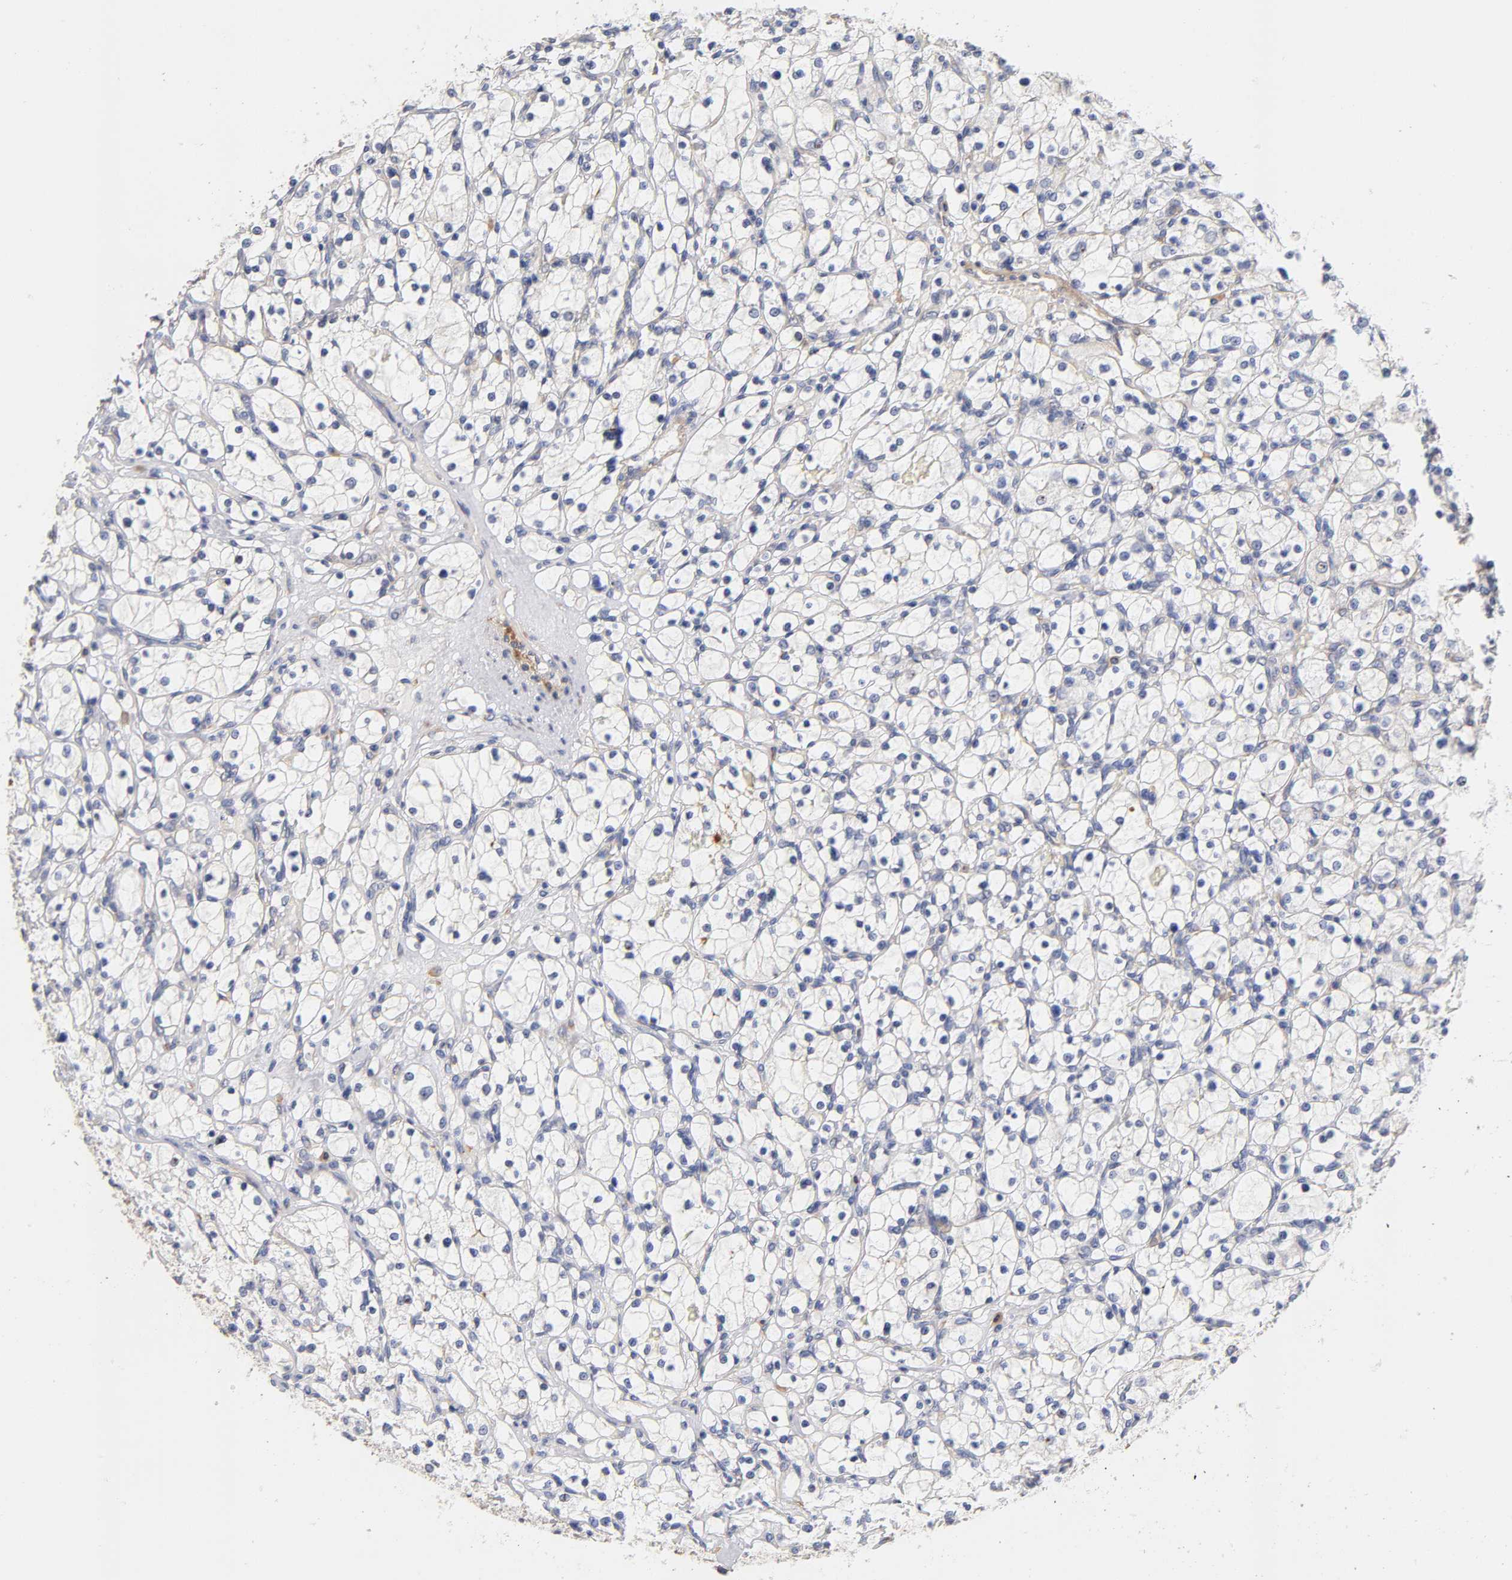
{"staining": {"intensity": "negative", "quantity": "none", "location": "none"}, "tissue": "renal cancer", "cell_type": "Tumor cells", "image_type": "cancer", "snomed": [{"axis": "morphology", "description": "Adenocarcinoma, NOS"}, {"axis": "topography", "description": "Kidney"}], "caption": "Histopathology image shows no protein positivity in tumor cells of renal cancer tissue.", "gene": "LAMB1", "patient": {"sex": "female", "age": 83}}